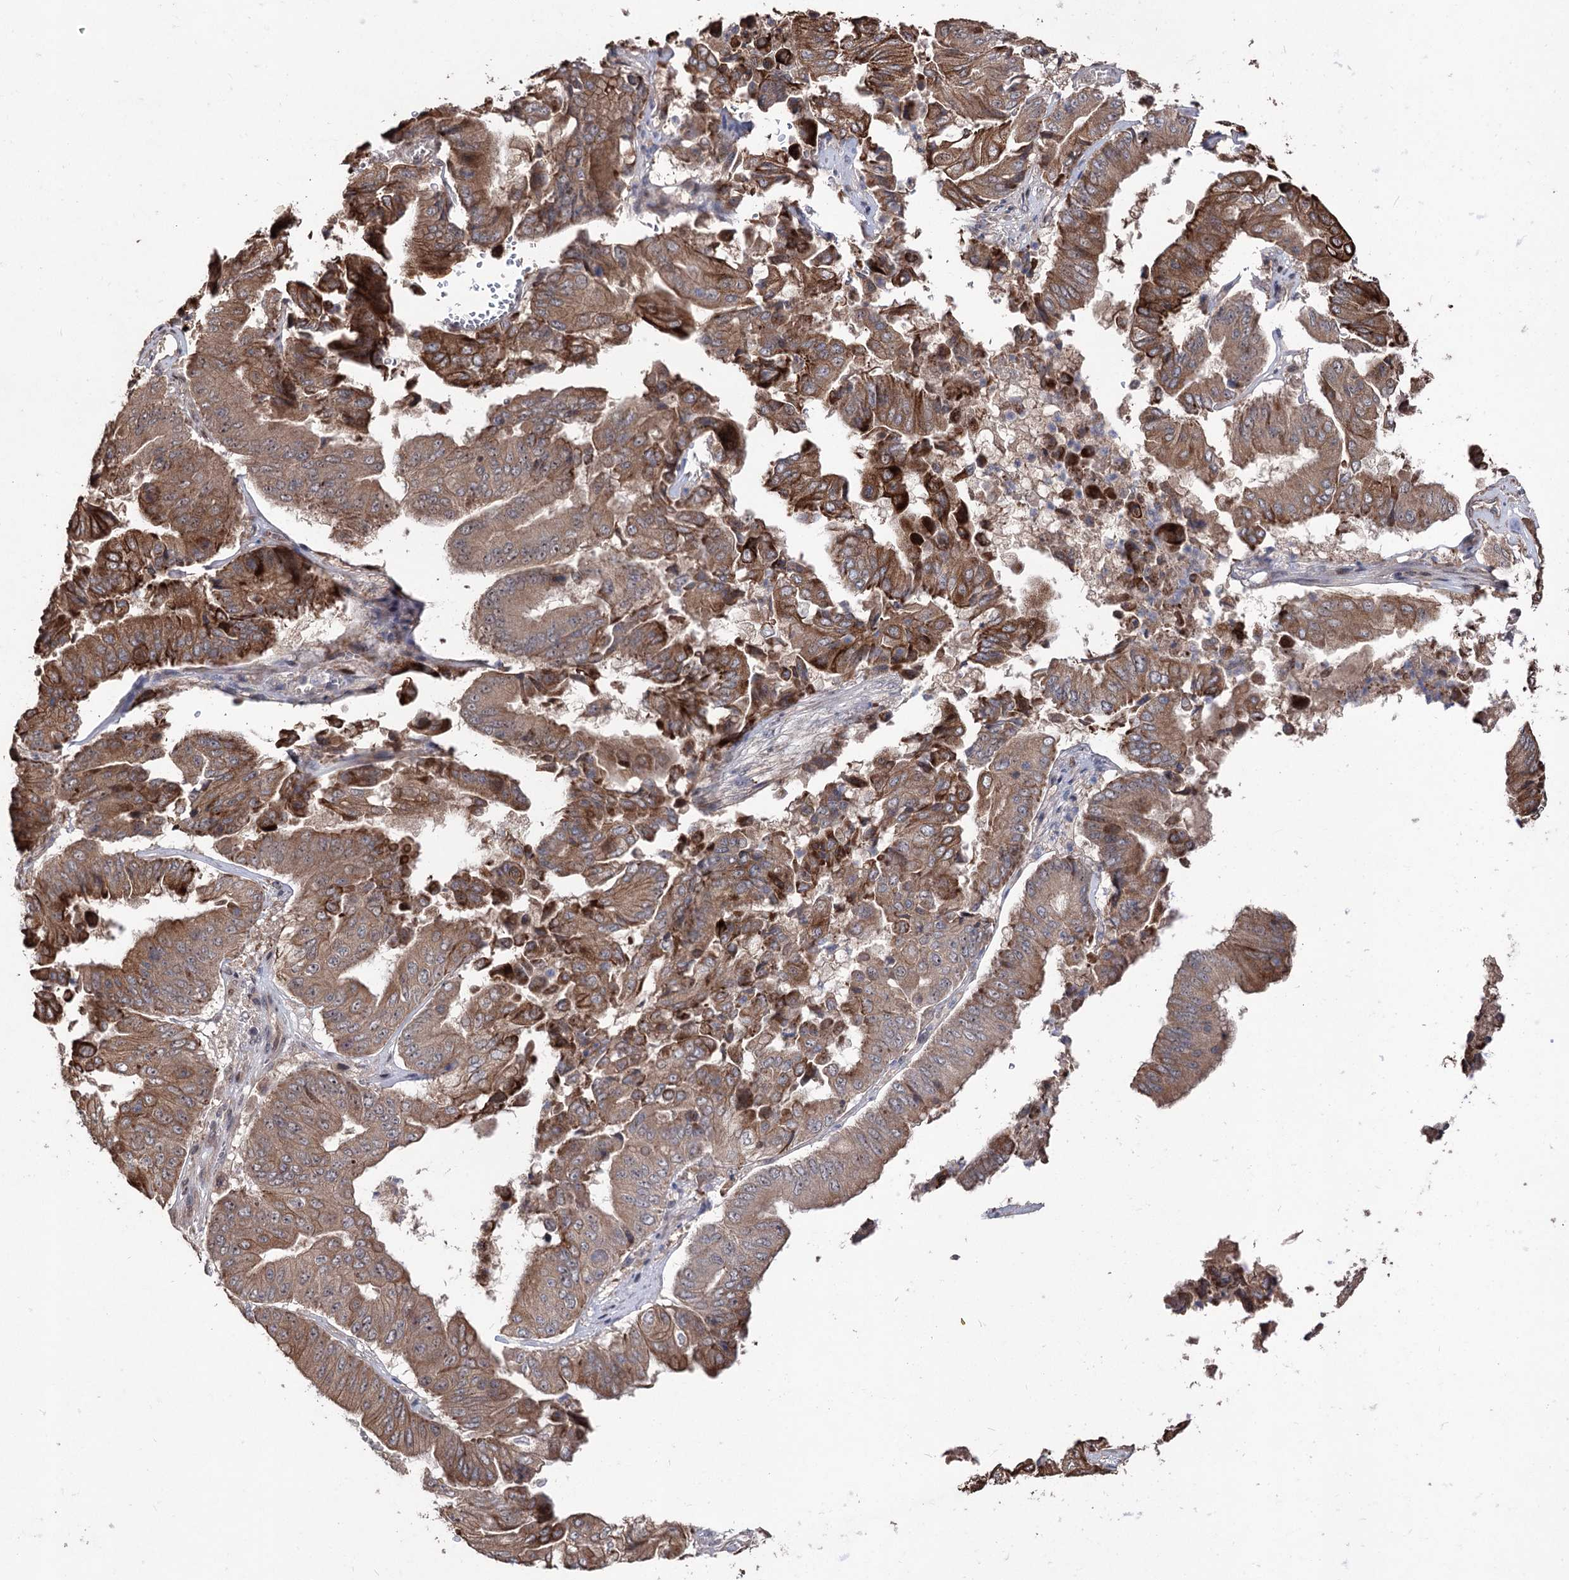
{"staining": {"intensity": "moderate", "quantity": ">75%", "location": "cytoplasmic/membranous"}, "tissue": "pancreatic cancer", "cell_type": "Tumor cells", "image_type": "cancer", "snomed": [{"axis": "morphology", "description": "Adenocarcinoma, NOS"}, {"axis": "topography", "description": "Pancreas"}], "caption": "A brown stain labels moderate cytoplasmic/membranous positivity of a protein in pancreatic cancer (adenocarcinoma) tumor cells. Nuclei are stained in blue.", "gene": "CPNE8", "patient": {"sex": "female", "age": 77}}